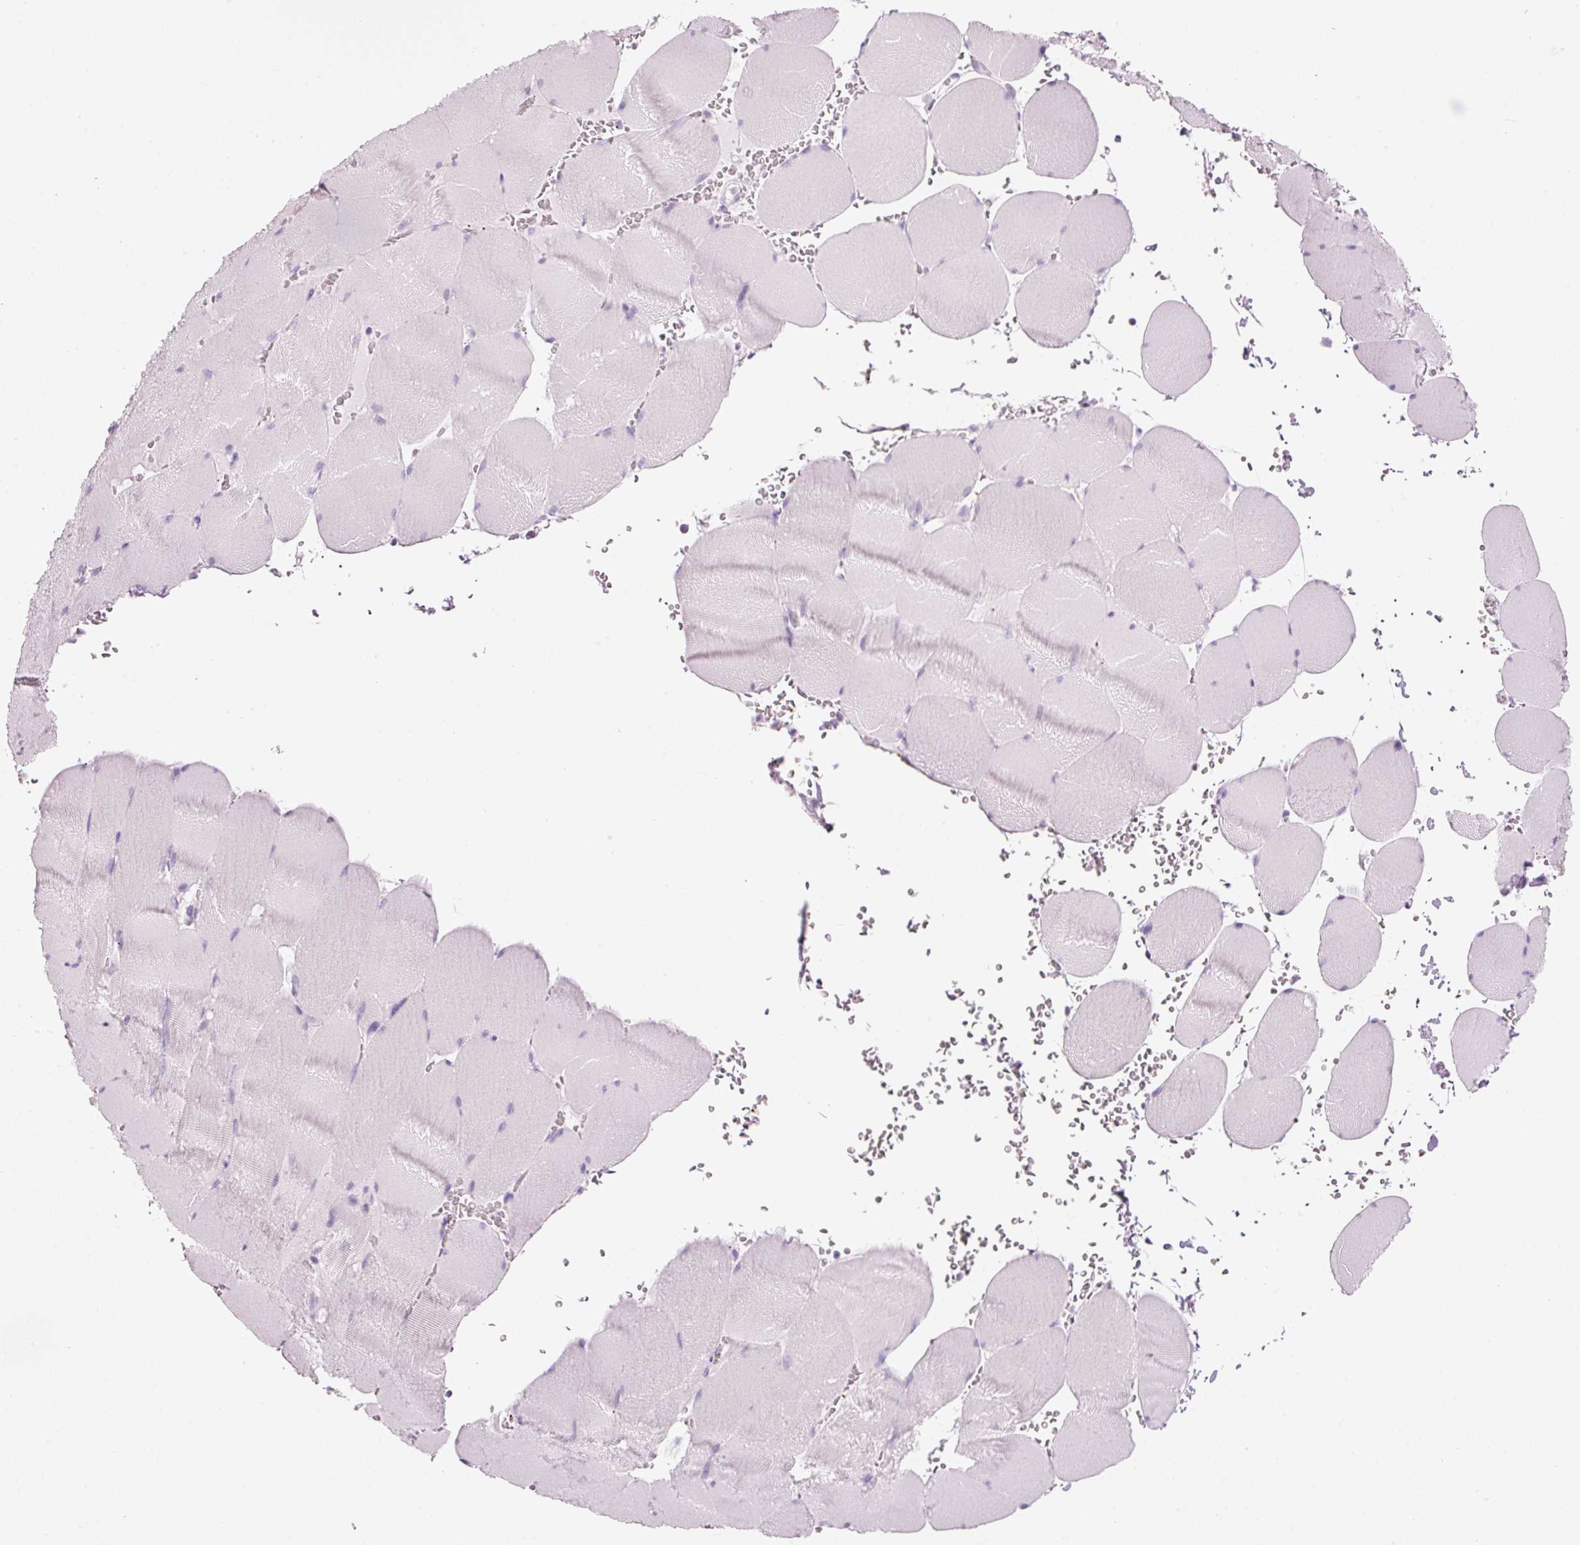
{"staining": {"intensity": "negative", "quantity": "none", "location": "none"}, "tissue": "skeletal muscle", "cell_type": "Myocytes", "image_type": "normal", "snomed": [{"axis": "morphology", "description": "Normal tissue, NOS"}, {"axis": "topography", "description": "Skeletal muscle"}, {"axis": "topography", "description": "Head-Neck"}], "caption": "Benign skeletal muscle was stained to show a protein in brown. There is no significant expression in myocytes.", "gene": "CMA1", "patient": {"sex": "male", "age": 66}}